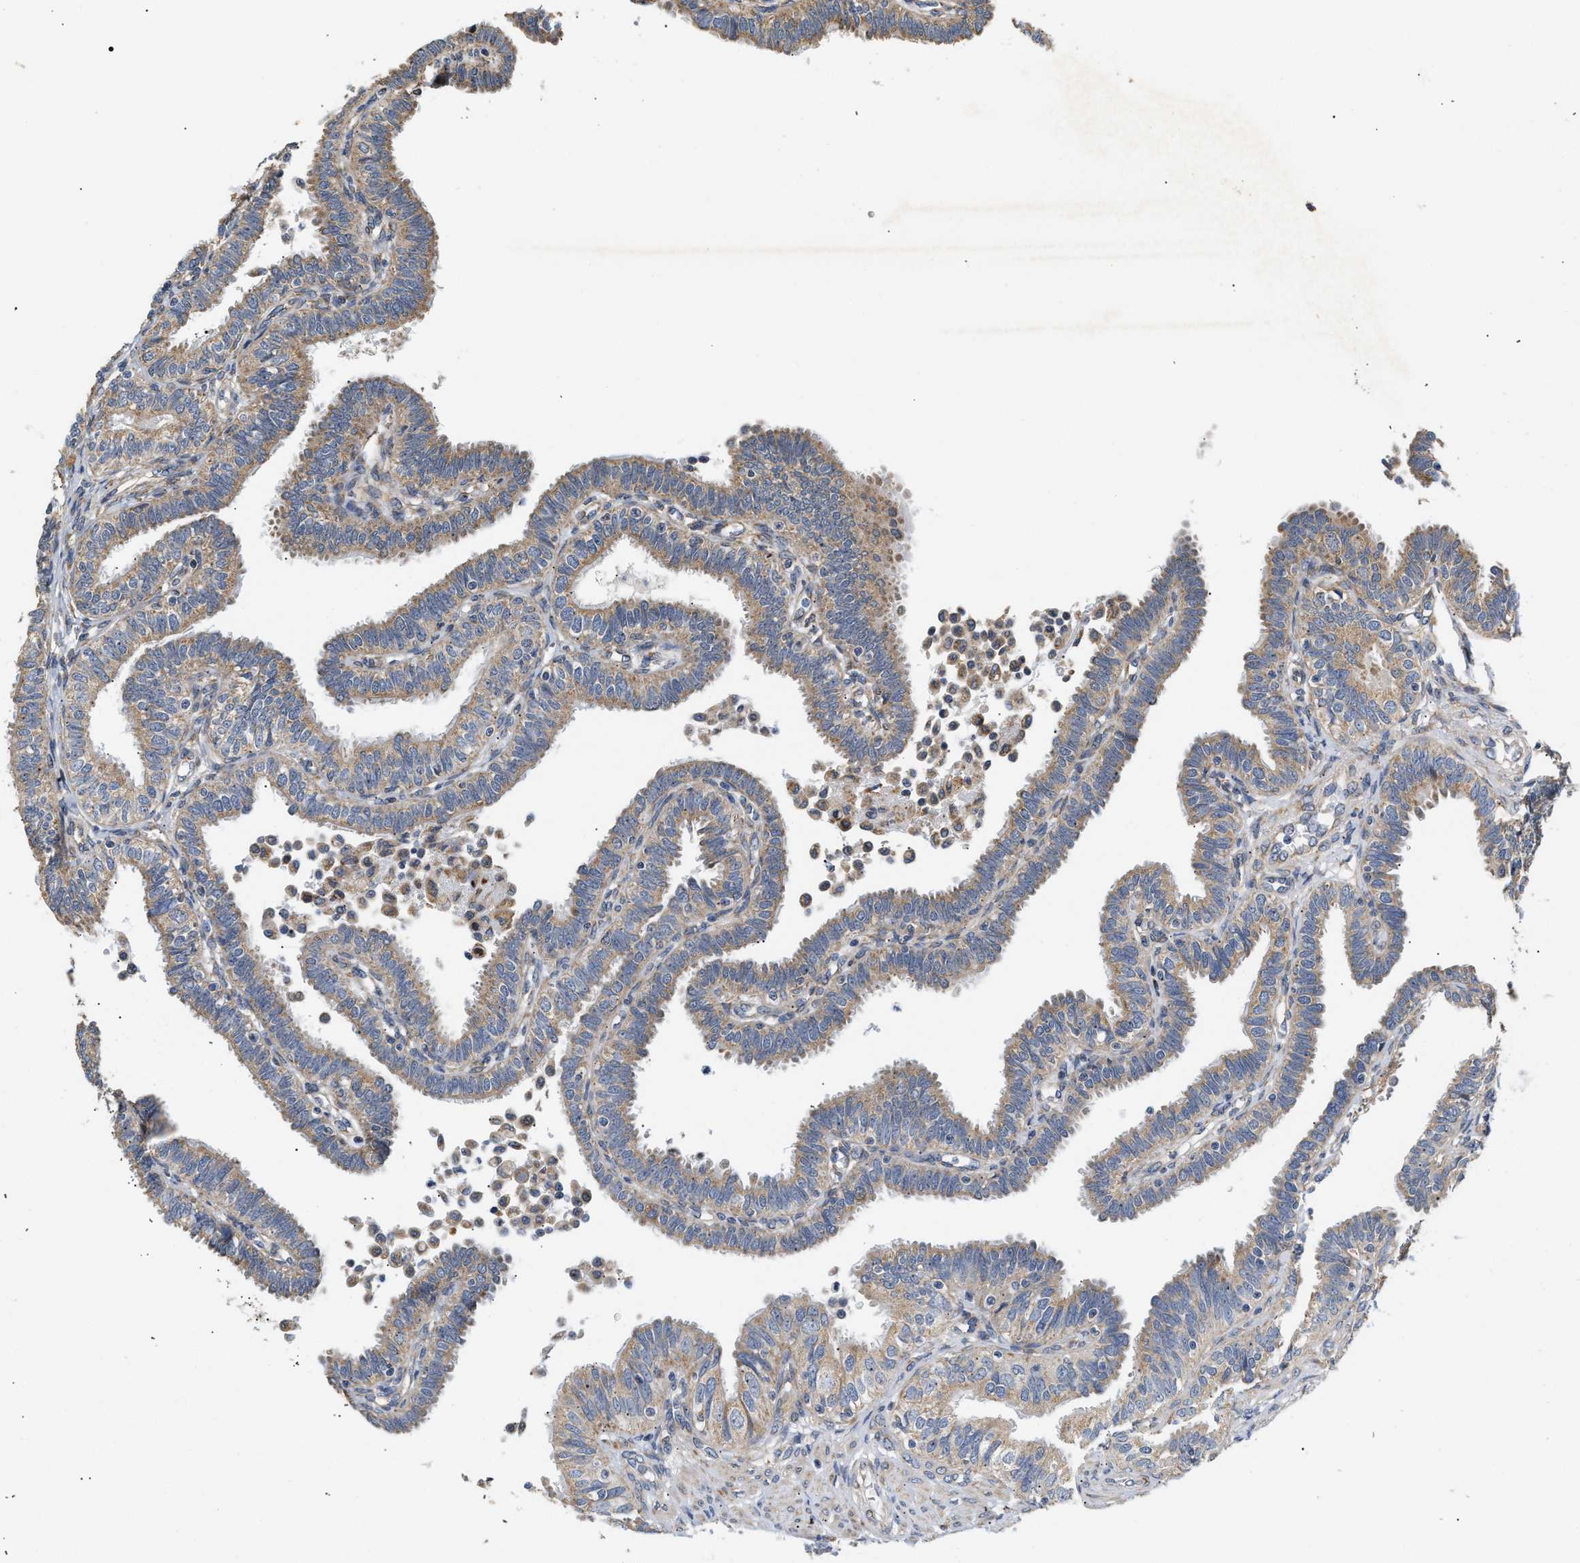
{"staining": {"intensity": "weak", "quantity": ">75%", "location": "cytoplasmic/membranous"}, "tissue": "fallopian tube", "cell_type": "Glandular cells", "image_type": "normal", "snomed": [{"axis": "morphology", "description": "Normal tissue, NOS"}, {"axis": "topography", "description": "Fallopian tube"}, {"axis": "topography", "description": "Placenta"}], "caption": "High-magnification brightfield microscopy of benign fallopian tube stained with DAB (brown) and counterstained with hematoxylin (blue). glandular cells exhibit weak cytoplasmic/membranous expression is appreciated in about>75% of cells. The staining was performed using DAB, with brown indicating positive protein expression. Nuclei are stained blue with hematoxylin.", "gene": "TMEM168", "patient": {"sex": "female", "age": 34}}